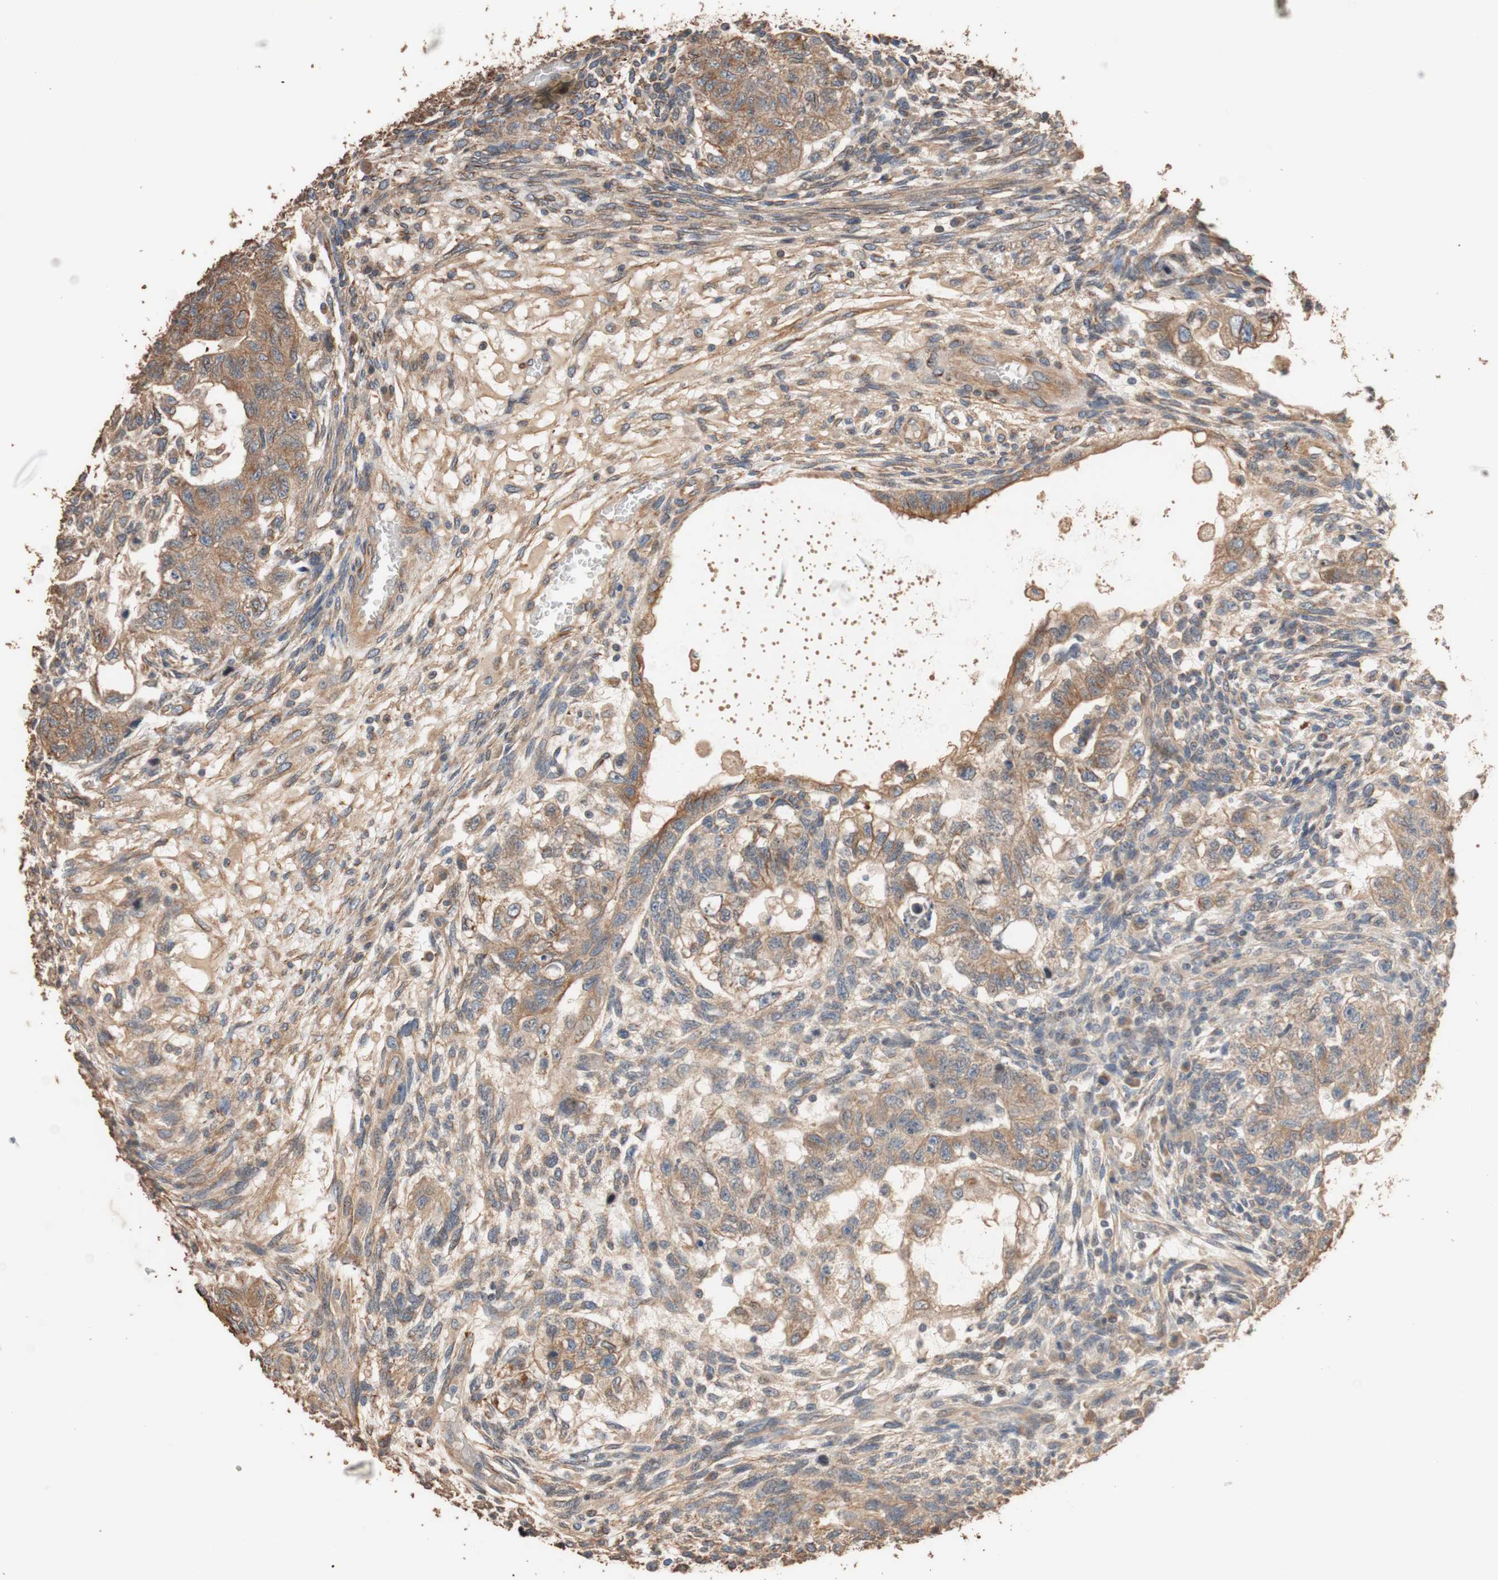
{"staining": {"intensity": "moderate", "quantity": ">75%", "location": "cytoplasmic/membranous"}, "tissue": "testis cancer", "cell_type": "Tumor cells", "image_type": "cancer", "snomed": [{"axis": "morphology", "description": "Normal tissue, NOS"}, {"axis": "morphology", "description": "Carcinoma, Embryonal, NOS"}, {"axis": "topography", "description": "Testis"}], "caption": "A brown stain highlights moderate cytoplasmic/membranous staining of a protein in testis cancer (embryonal carcinoma) tumor cells.", "gene": "TUBB", "patient": {"sex": "male", "age": 36}}